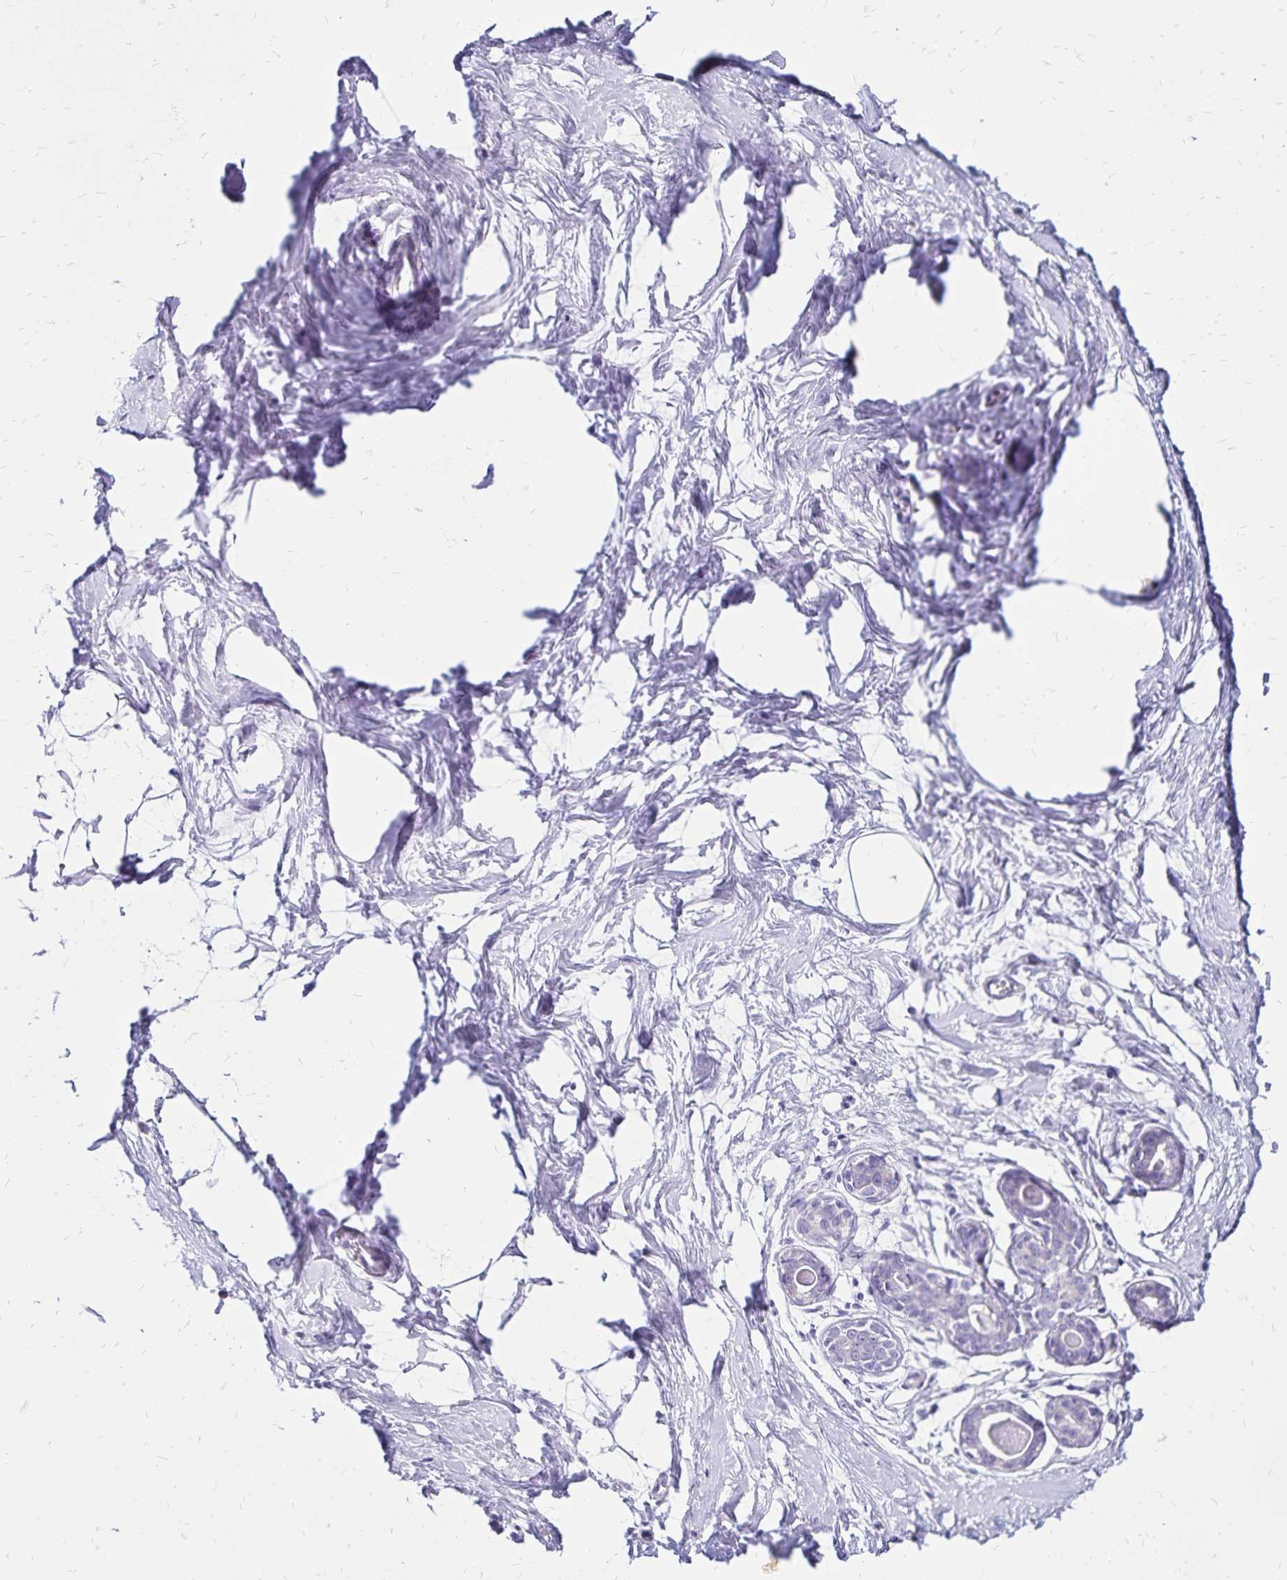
{"staining": {"intensity": "negative", "quantity": "none", "location": "none"}, "tissue": "breast", "cell_type": "Adipocytes", "image_type": "normal", "snomed": [{"axis": "morphology", "description": "Normal tissue, NOS"}, {"axis": "topography", "description": "Breast"}], "caption": "A photomicrograph of breast stained for a protein exhibits no brown staining in adipocytes.", "gene": "LIN28B", "patient": {"sex": "female", "age": 45}}